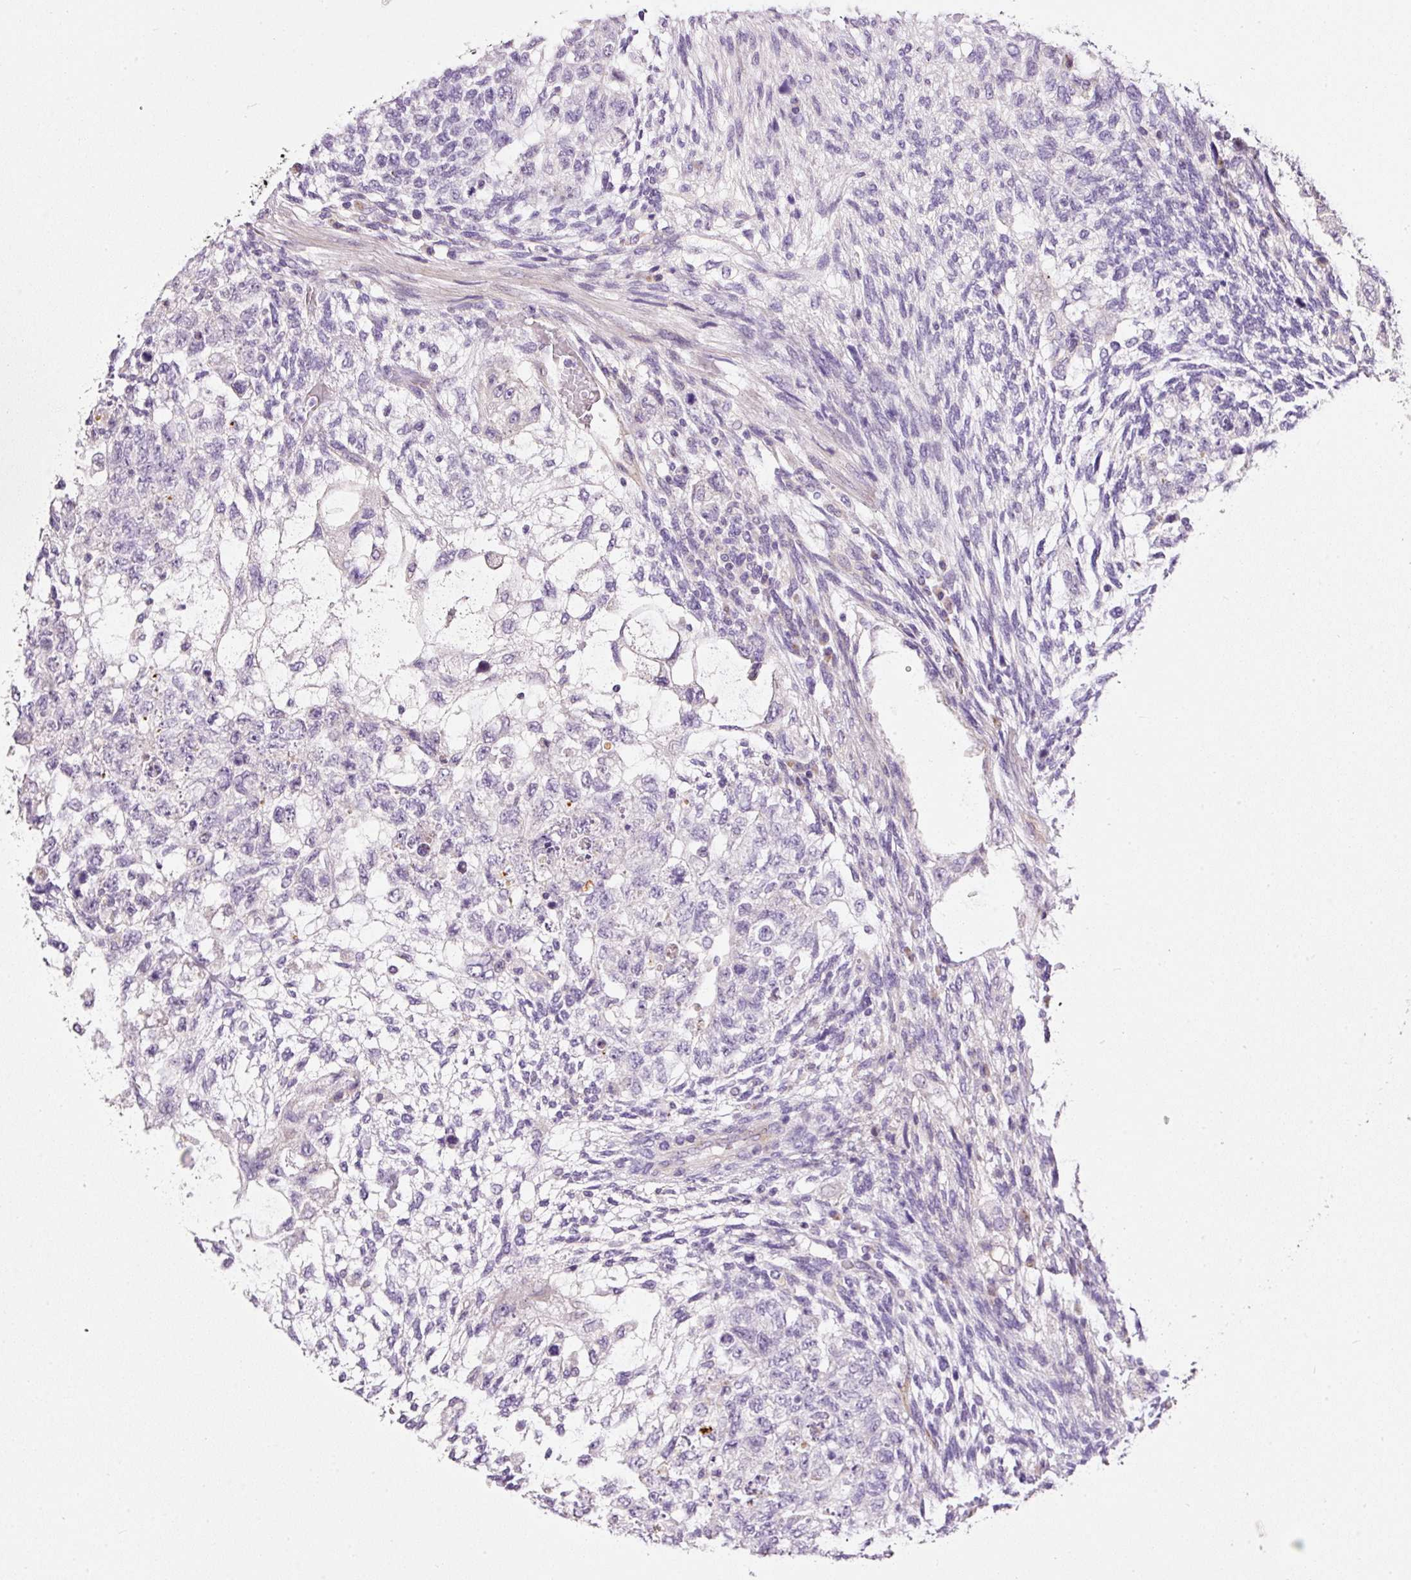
{"staining": {"intensity": "negative", "quantity": "none", "location": "none"}, "tissue": "testis cancer", "cell_type": "Tumor cells", "image_type": "cancer", "snomed": [{"axis": "morphology", "description": "Normal tissue, NOS"}, {"axis": "morphology", "description": "Carcinoma, Embryonal, NOS"}, {"axis": "topography", "description": "Testis"}], "caption": "This is an IHC photomicrograph of testis cancer. There is no positivity in tumor cells.", "gene": "KPNA5", "patient": {"sex": "male", "age": 36}}